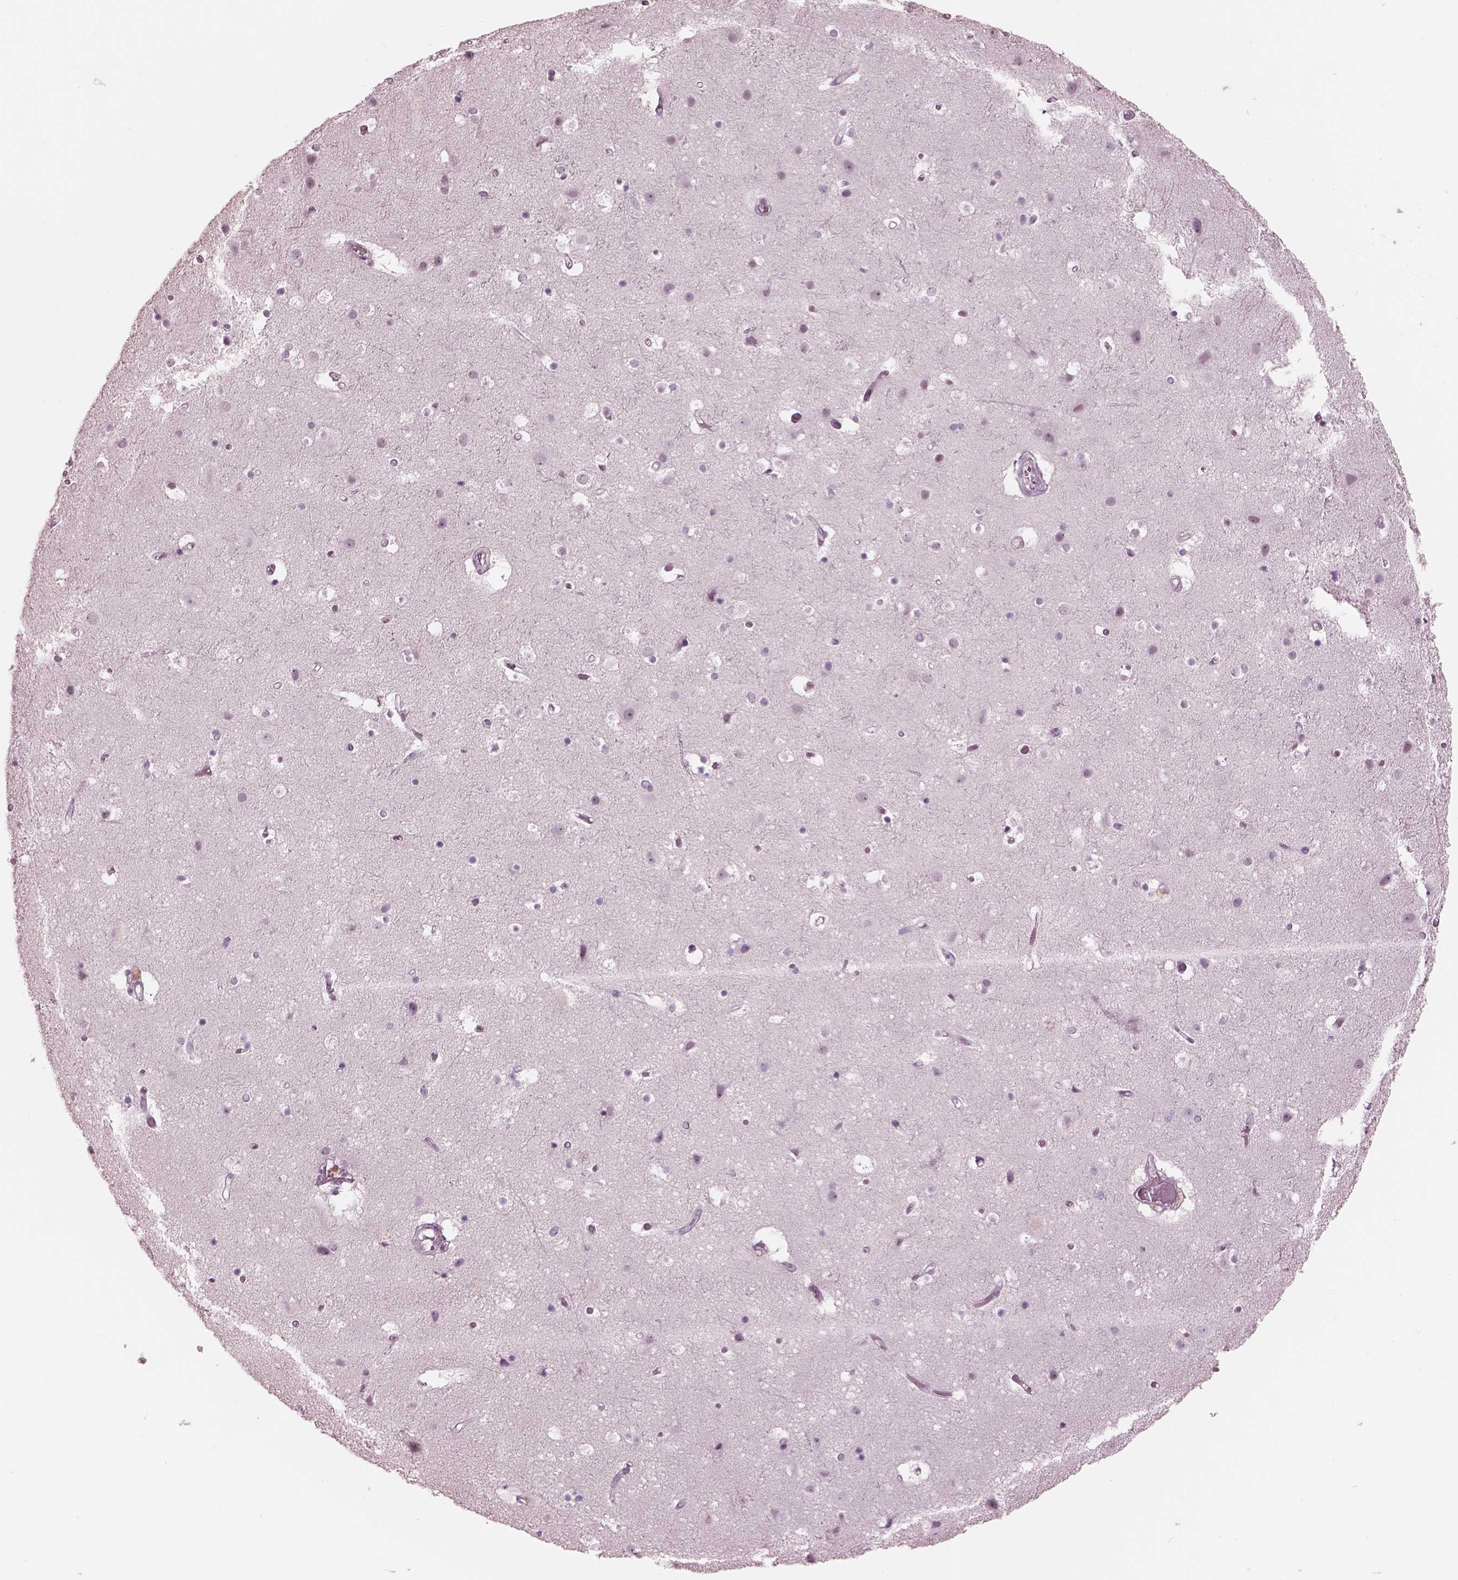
{"staining": {"intensity": "negative", "quantity": "none", "location": "none"}, "tissue": "cerebral cortex", "cell_type": "Endothelial cells", "image_type": "normal", "snomed": [{"axis": "morphology", "description": "Normal tissue, NOS"}, {"axis": "topography", "description": "Cerebral cortex"}], "caption": "A high-resolution image shows IHC staining of unremarkable cerebral cortex, which demonstrates no significant positivity in endothelial cells.", "gene": "GARIN4", "patient": {"sex": "female", "age": 52}}